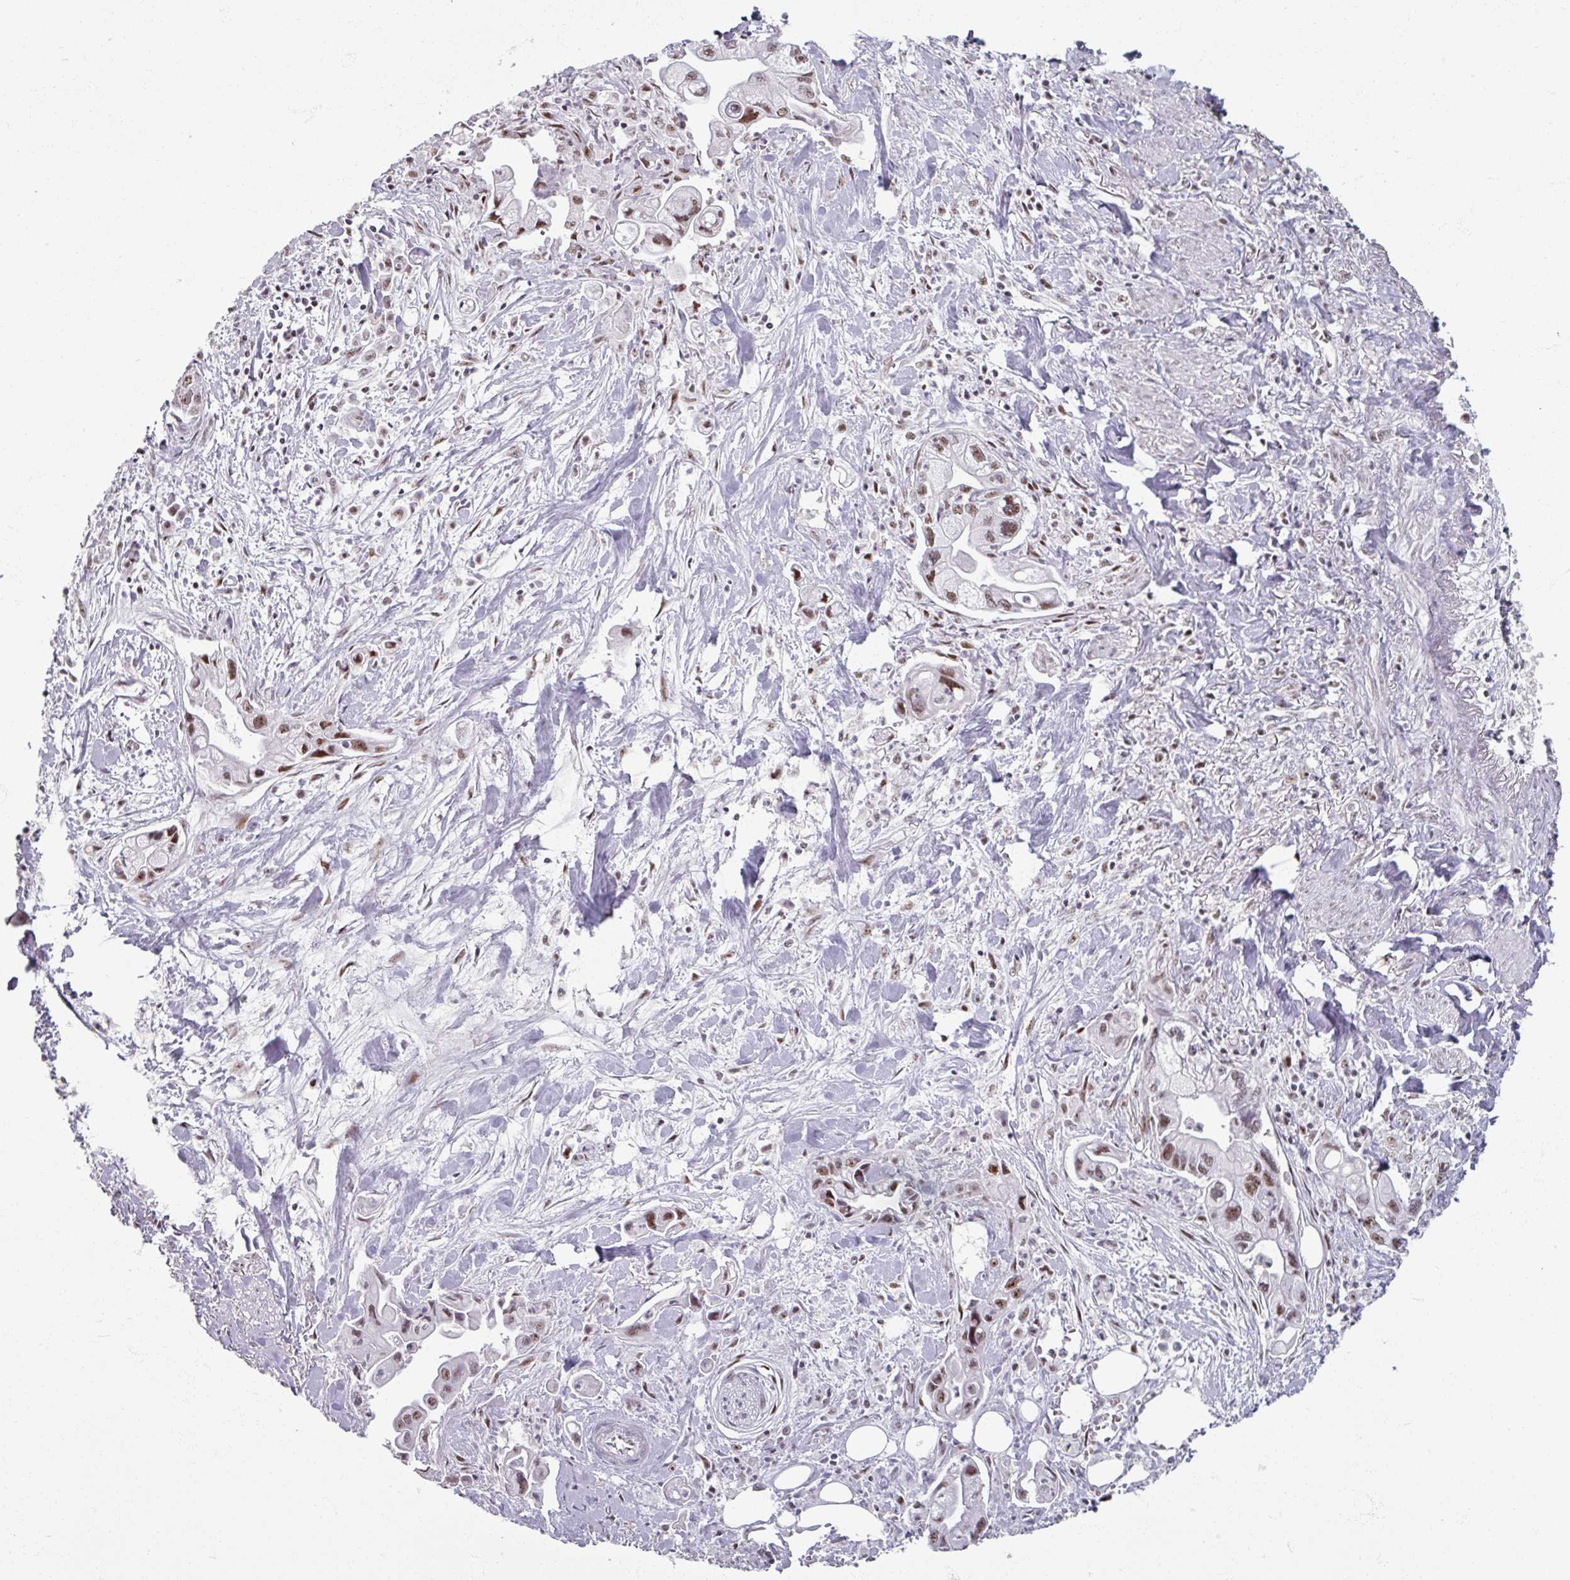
{"staining": {"intensity": "moderate", "quantity": ">75%", "location": "nuclear"}, "tissue": "pancreatic cancer", "cell_type": "Tumor cells", "image_type": "cancer", "snomed": [{"axis": "morphology", "description": "Adenocarcinoma, NOS"}, {"axis": "topography", "description": "Pancreas"}], "caption": "Approximately >75% of tumor cells in human adenocarcinoma (pancreatic) reveal moderate nuclear protein staining as visualized by brown immunohistochemical staining.", "gene": "ADAR", "patient": {"sex": "male", "age": 61}}